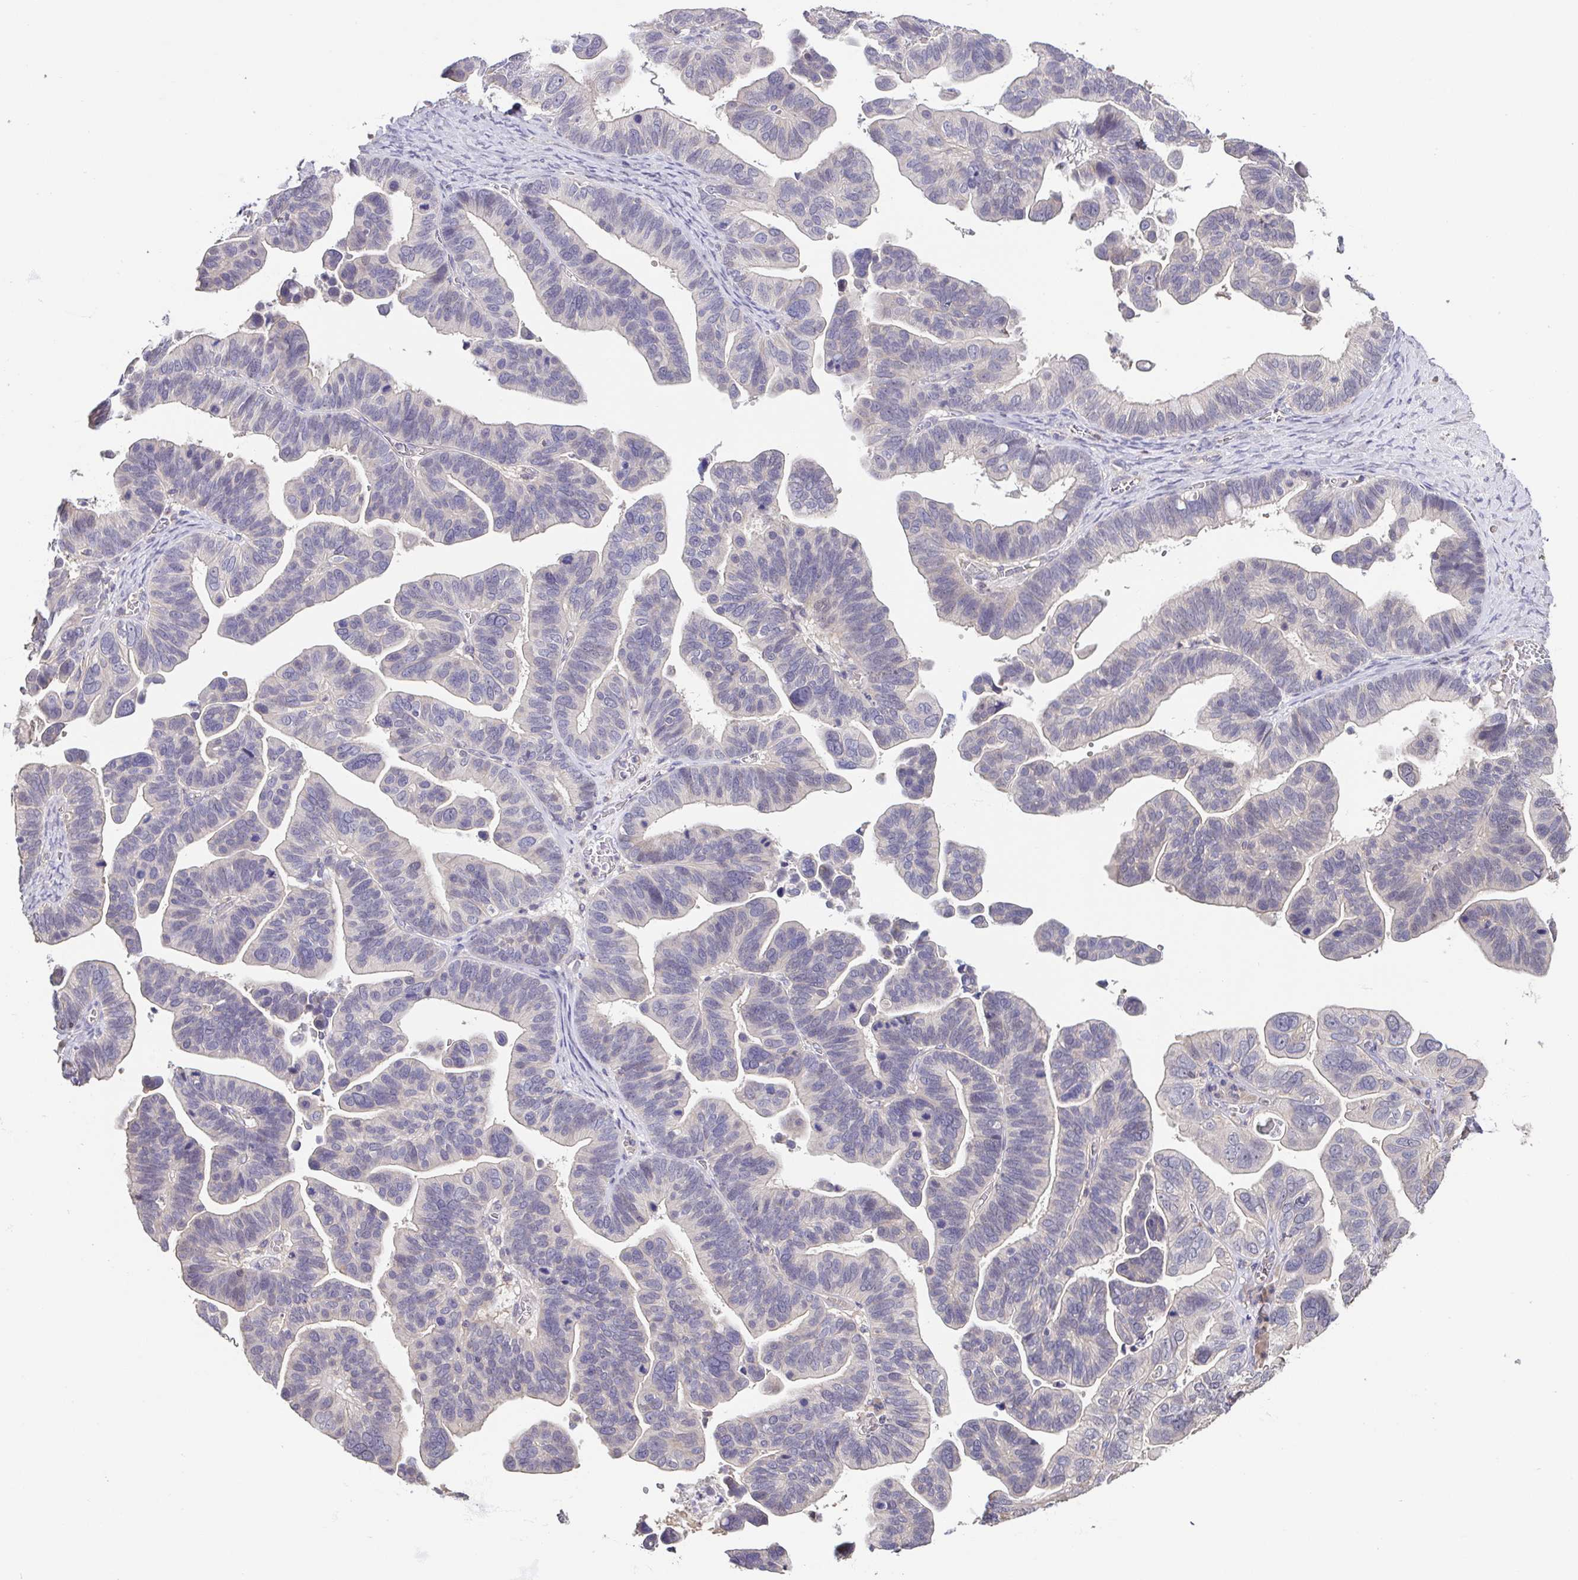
{"staining": {"intensity": "negative", "quantity": "none", "location": "none"}, "tissue": "ovarian cancer", "cell_type": "Tumor cells", "image_type": "cancer", "snomed": [{"axis": "morphology", "description": "Cystadenocarcinoma, serous, NOS"}, {"axis": "topography", "description": "Ovary"}], "caption": "This is an IHC micrograph of human serous cystadenocarcinoma (ovarian). There is no expression in tumor cells.", "gene": "ACTRT2", "patient": {"sex": "female", "age": 56}}